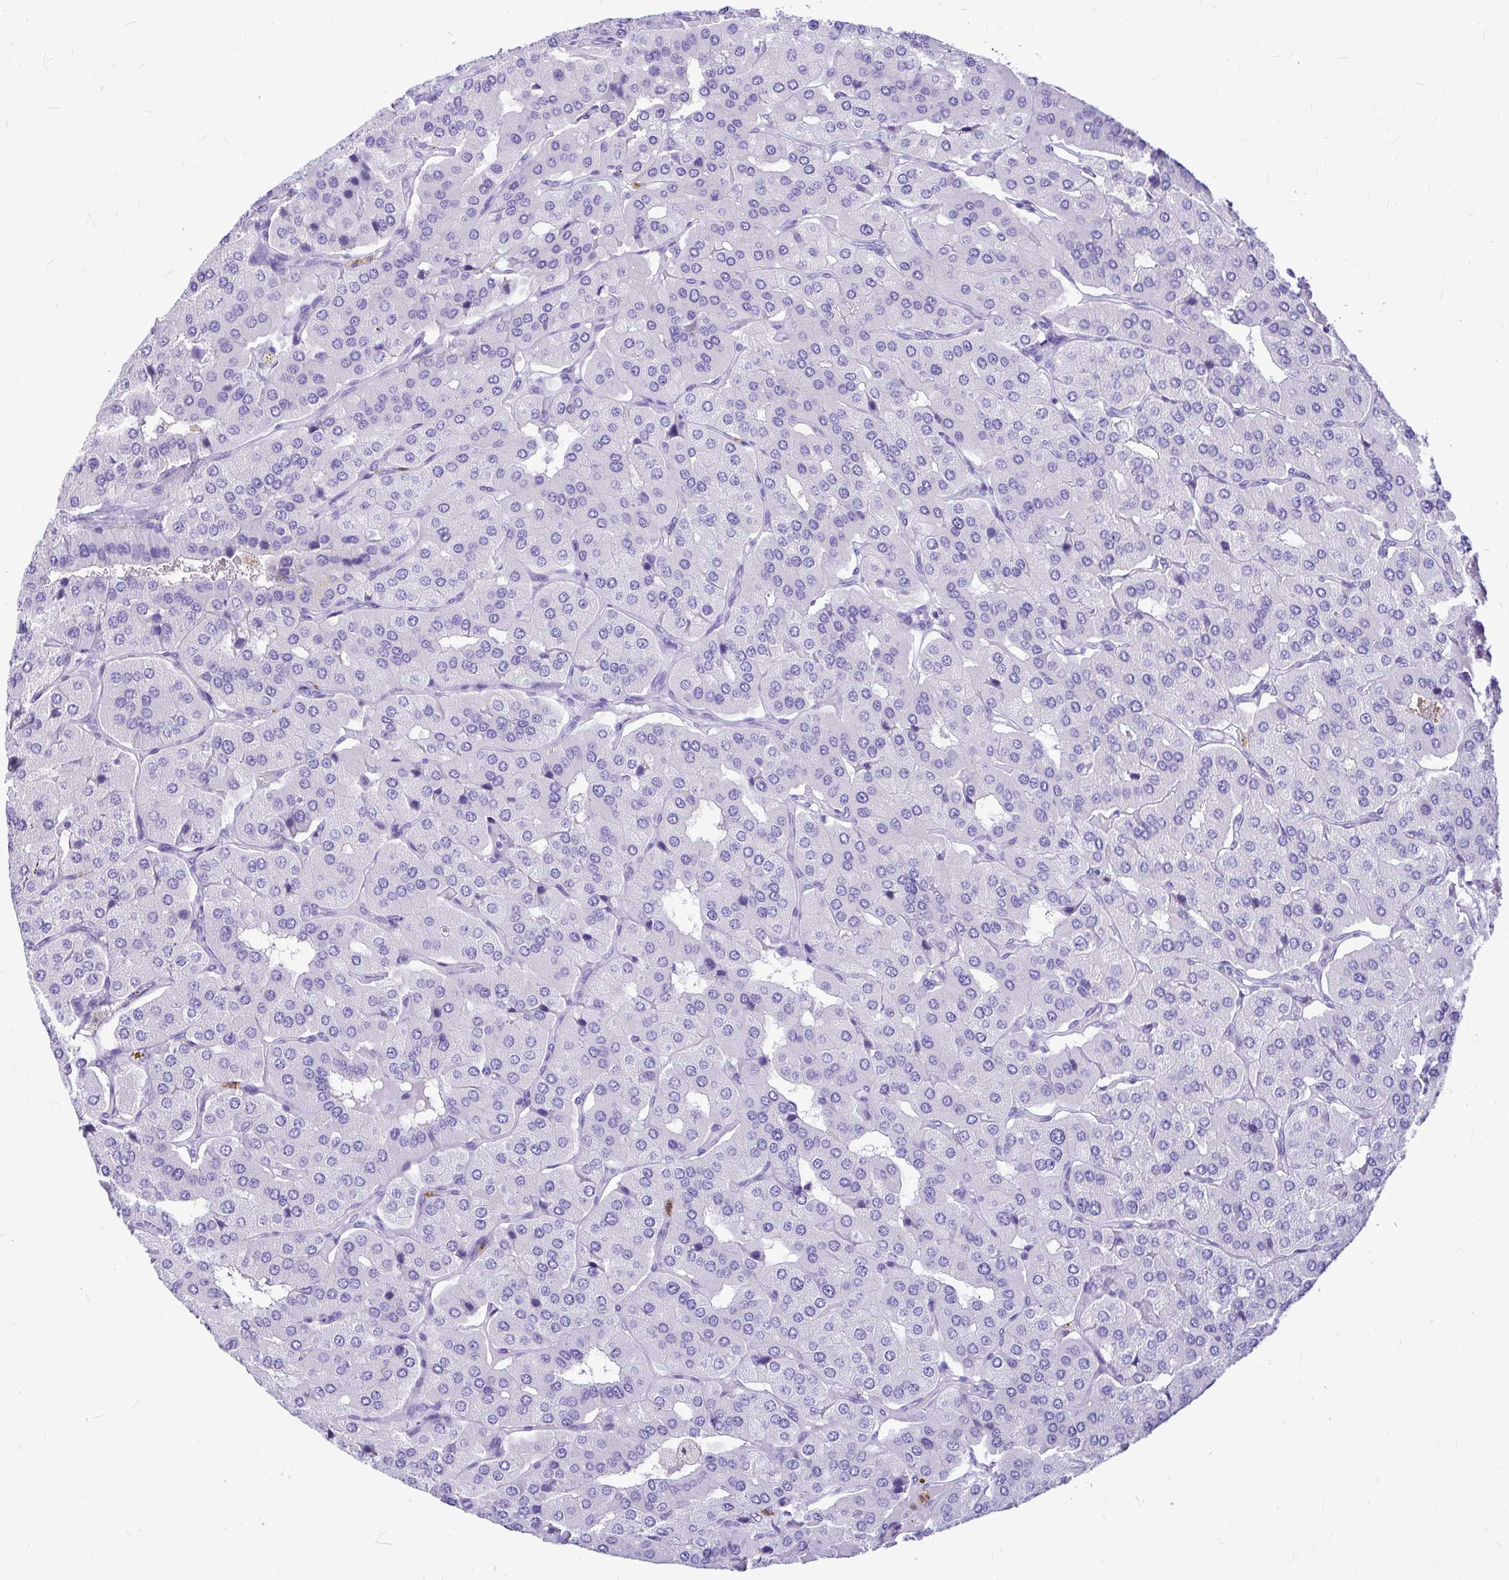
{"staining": {"intensity": "negative", "quantity": "none", "location": "none"}, "tissue": "parathyroid gland", "cell_type": "Glandular cells", "image_type": "normal", "snomed": [{"axis": "morphology", "description": "Normal tissue, NOS"}, {"axis": "morphology", "description": "Adenoma, NOS"}, {"axis": "topography", "description": "Parathyroid gland"}], "caption": "Image shows no protein positivity in glandular cells of unremarkable parathyroid gland. (DAB IHC visualized using brightfield microscopy, high magnification).", "gene": "CLEC1B", "patient": {"sex": "female", "age": 86}}